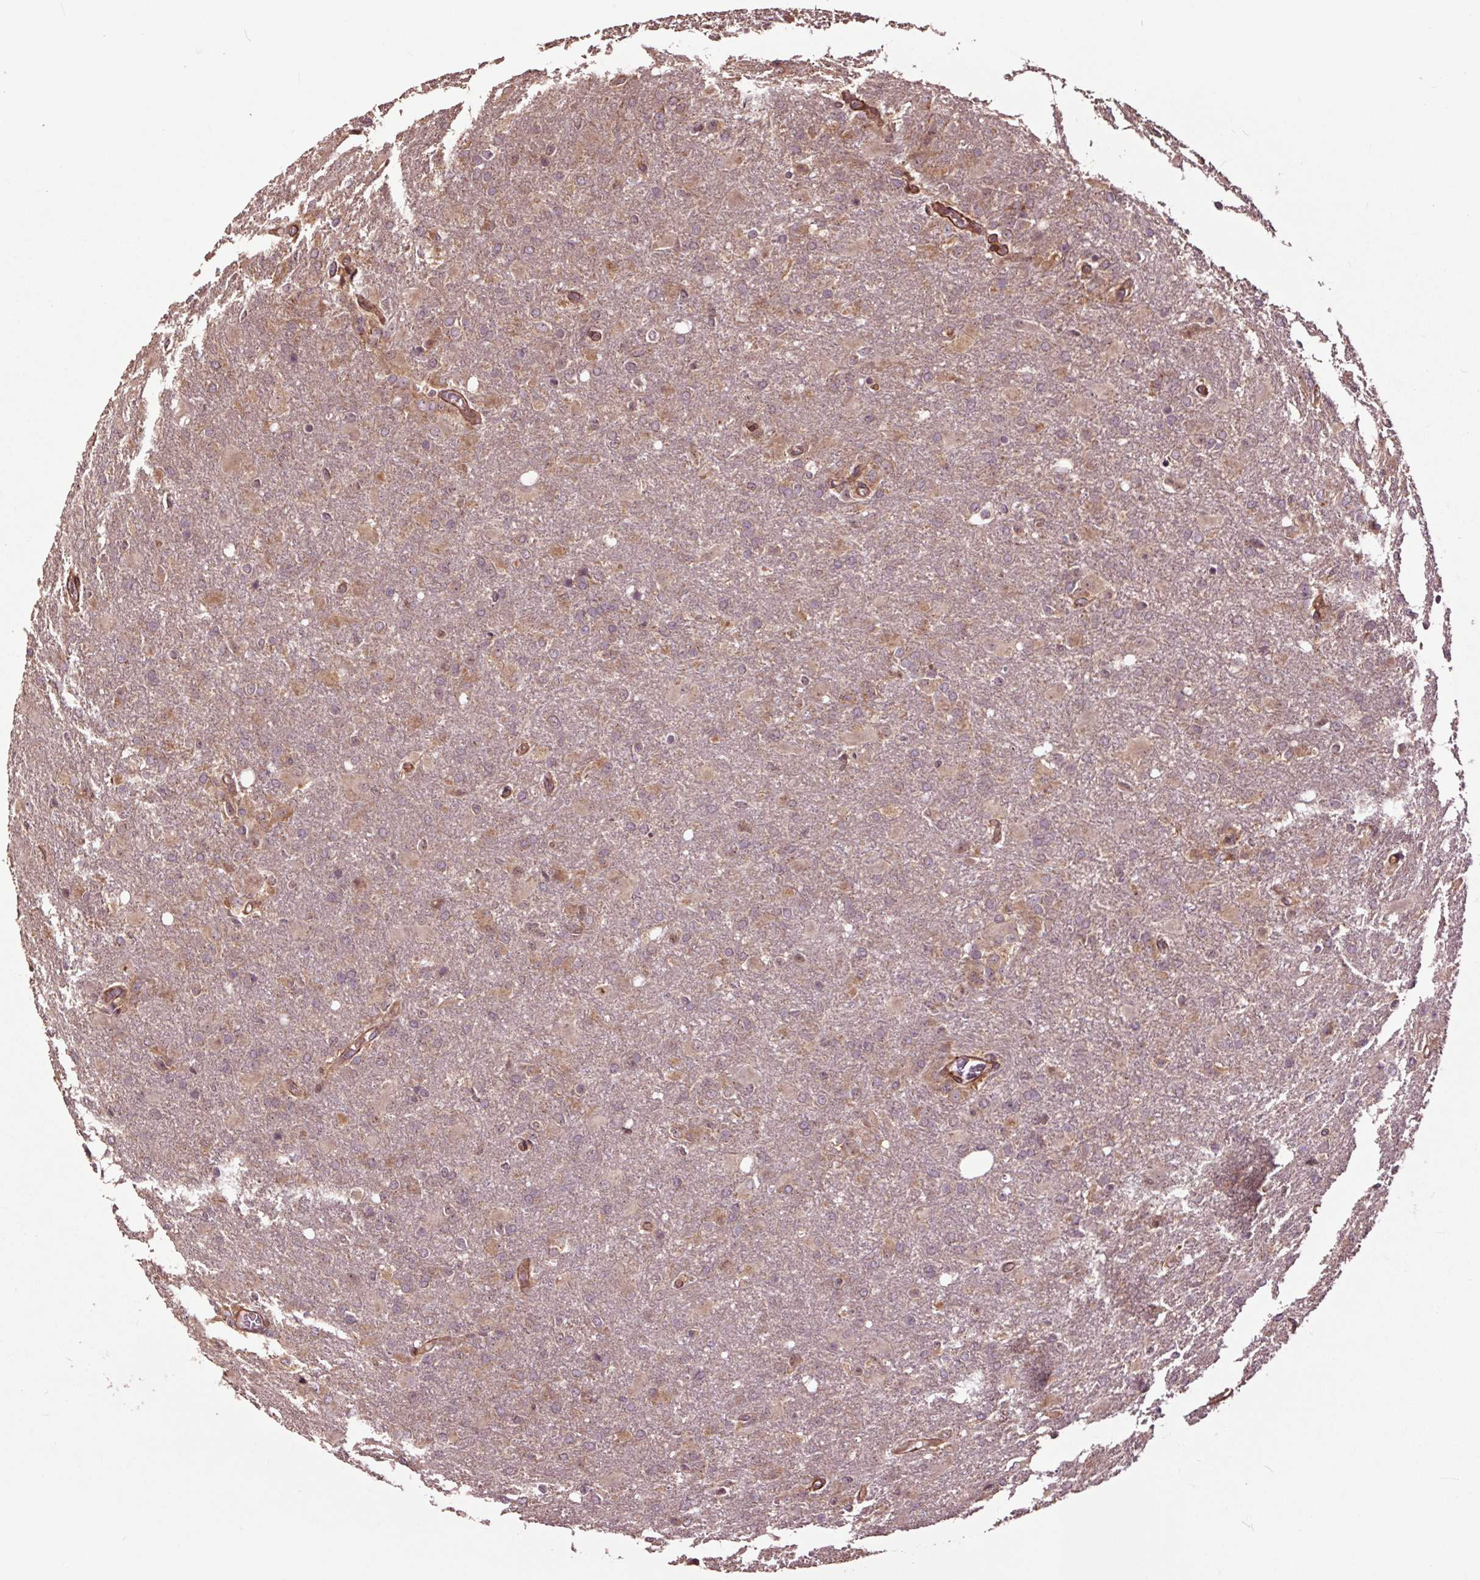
{"staining": {"intensity": "negative", "quantity": "none", "location": "none"}, "tissue": "glioma", "cell_type": "Tumor cells", "image_type": "cancer", "snomed": [{"axis": "morphology", "description": "Glioma, malignant, High grade"}, {"axis": "topography", "description": "Brain"}], "caption": "DAB (3,3'-diaminobenzidine) immunohistochemical staining of human malignant glioma (high-grade) displays no significant positivity in tumor cells.", "gene": "CEP95", "patient": {"sex": "male", "age": 68}}